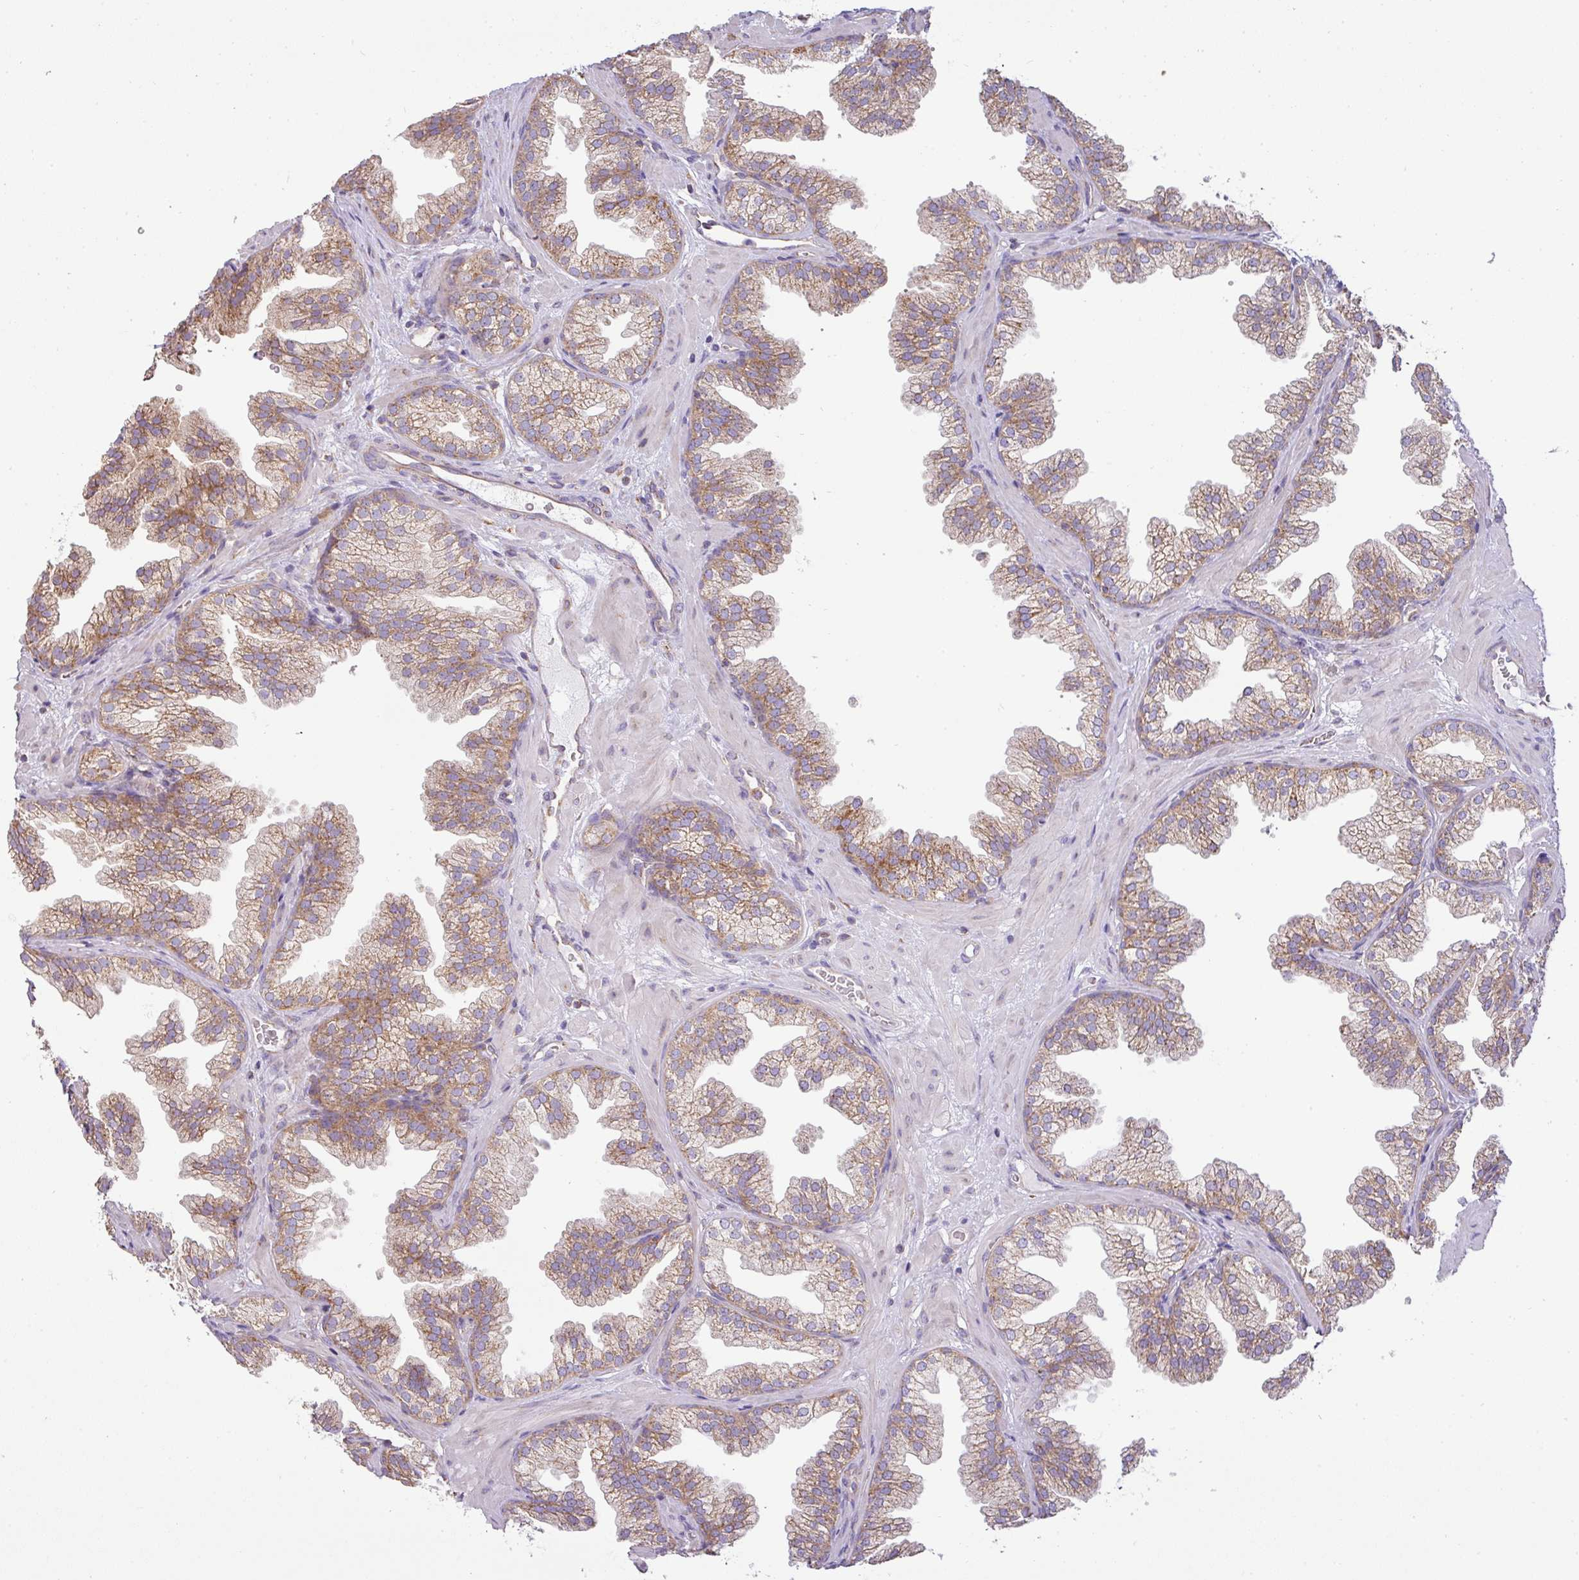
{"staining": {"intensity": "moderate", "quantity": ">75%", "location": "cytoplasmic/membranous"}, "tissue": "prostate", "cell_type": "Glandular cells", "image_type": "normal", "snomed": [{"axis": "morphology", "description": "Normal tissue, NOS"}, {"axis": "topography", "description": "Prostate"}], "caption": "Protein expression analysis of unremarkable prostate shows moderate cytoplasmic/membranous positivity in about >75% of glandular cells.", "gene": "ZNF211", "patient": {"sex": "male", "age": 37}}